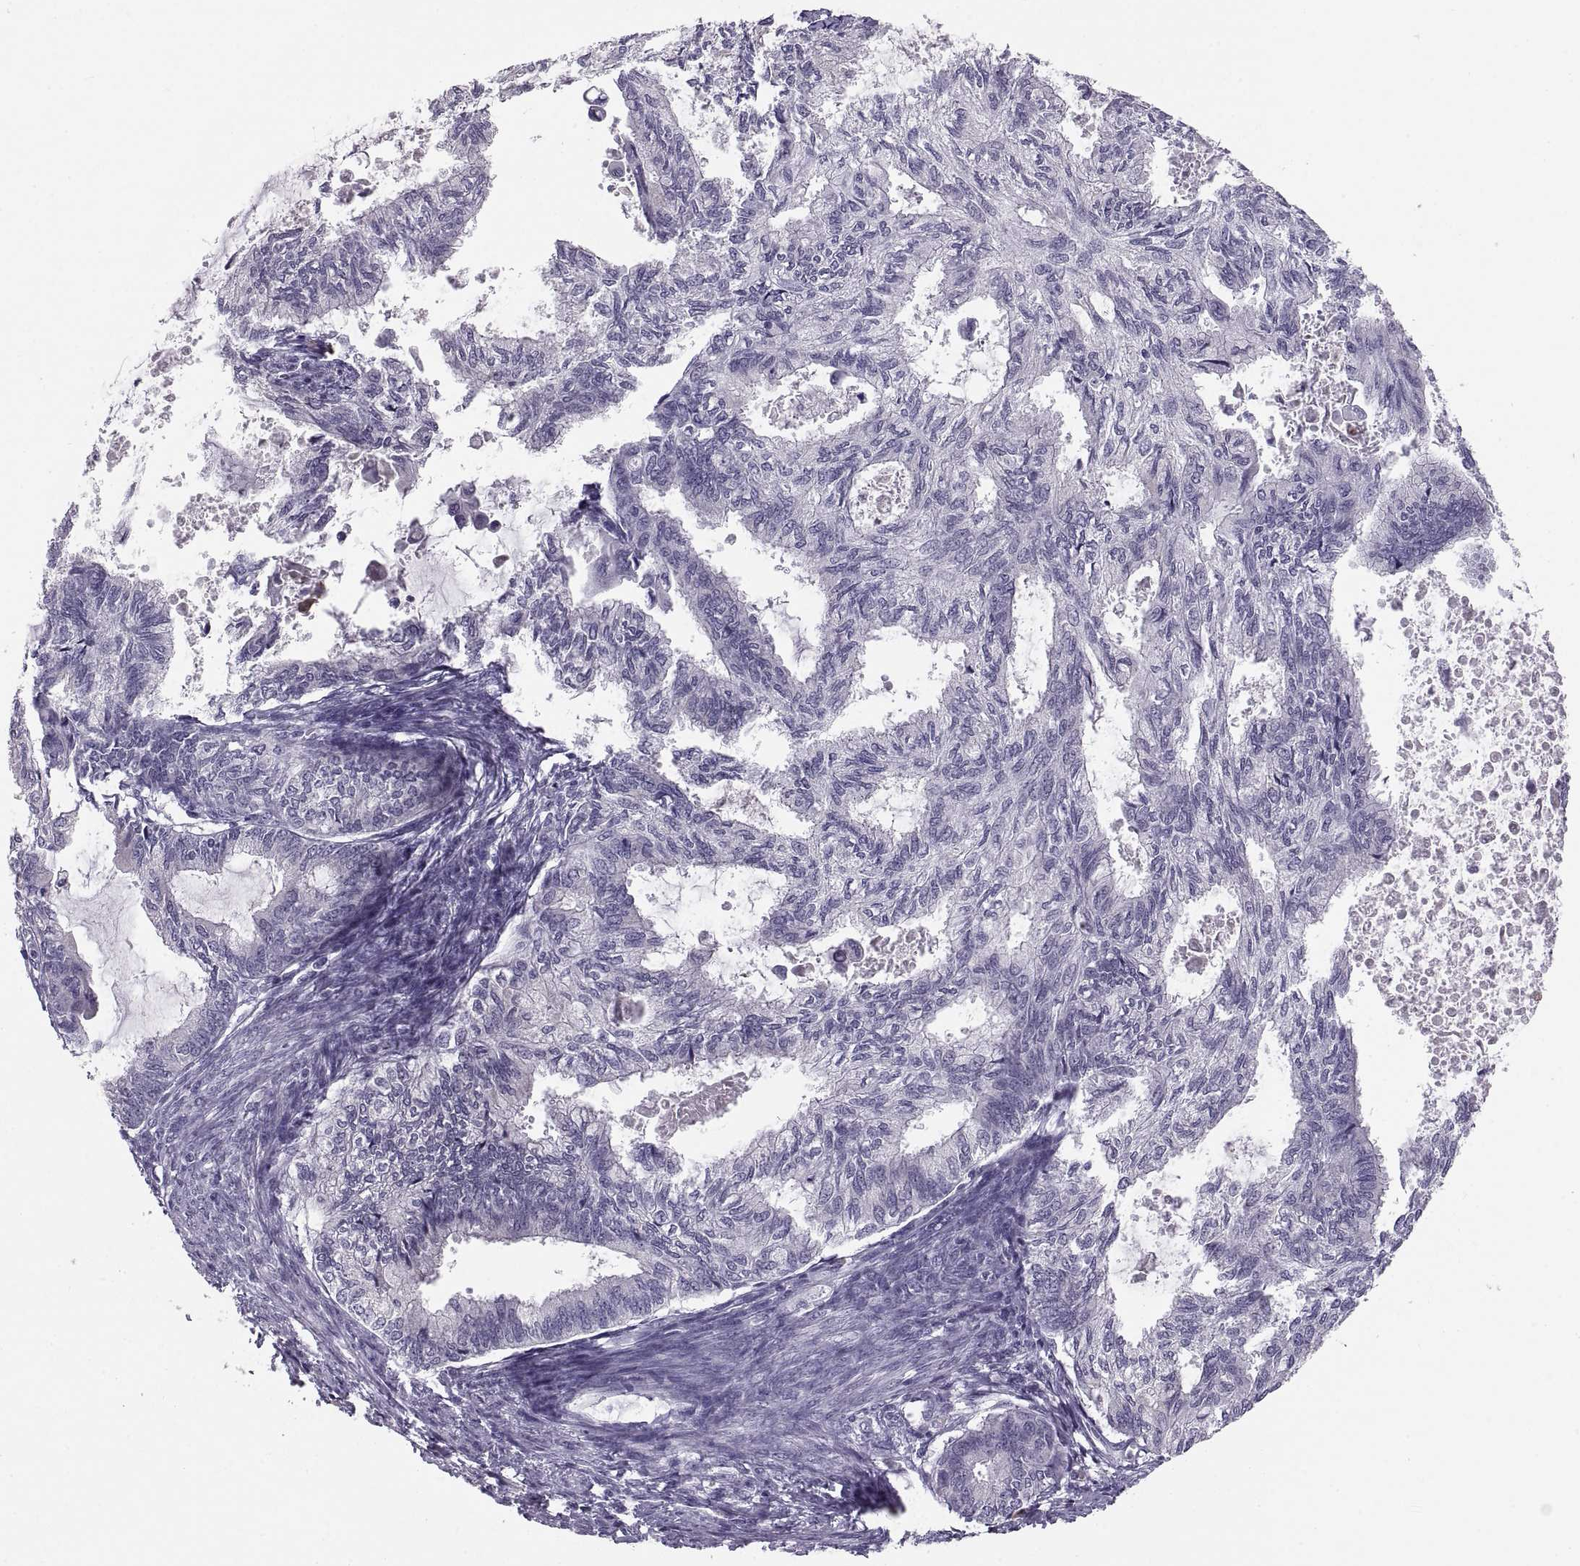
{"staining": {"intensity": "negative", "quantity": "none", "location": "none"}, "tissue": "endometrial cancer", "cell_type": "Tumor cells", "image_type": "cancer", "snomed": [{"axis": "morphology", "description": "Adenocarcinoma, NOS"}, {"axis": "topography", "description": "Endometrium"}], "caption": "The micrograph displays no significant staining in tumor cells of endometrial adenocarcinoma.", "gene": "MAGEB18", "patient": {"sex": "female", "age": 86}}